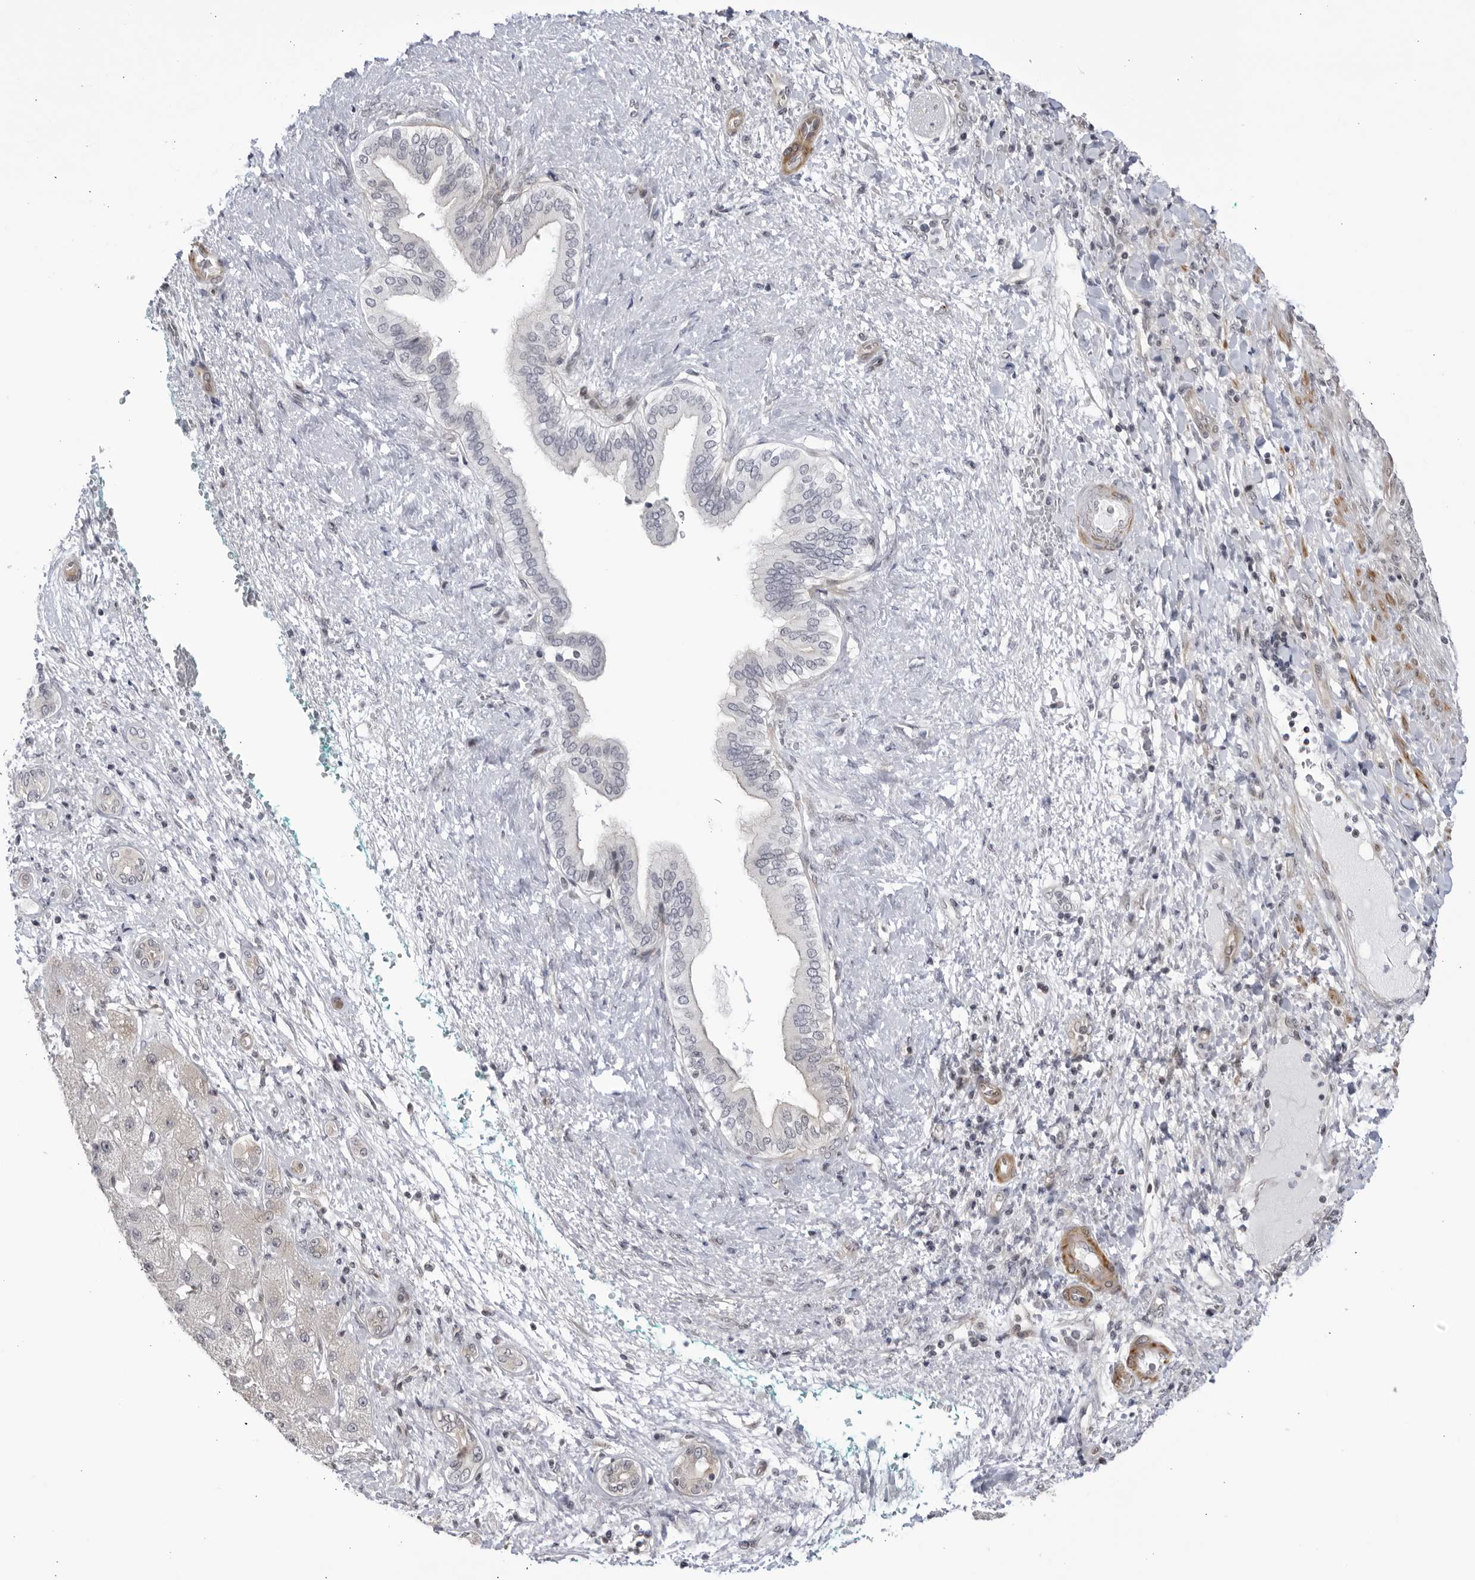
{"staining": {"intensity": "negative", "quantity": "none", "location": "none"}, "tissue": "liver cancer", "cell_type": "Tumor cells", "image_type": "cancer", "snomed": [{"axis": "morphology", "description": "Carcinoma, Hepatocellular, NOS"}, {"axis": "topography", "description": "Liver"}], "caption": "High power microscopy histopathology image of an immunohistochemistry photomicrograph of liver cancer (hepatocellular carcinoma), revealing no significant positivity in tumor cells.", "gene": "CNBD1", "patient": {"sex": "male", "age": 65}}